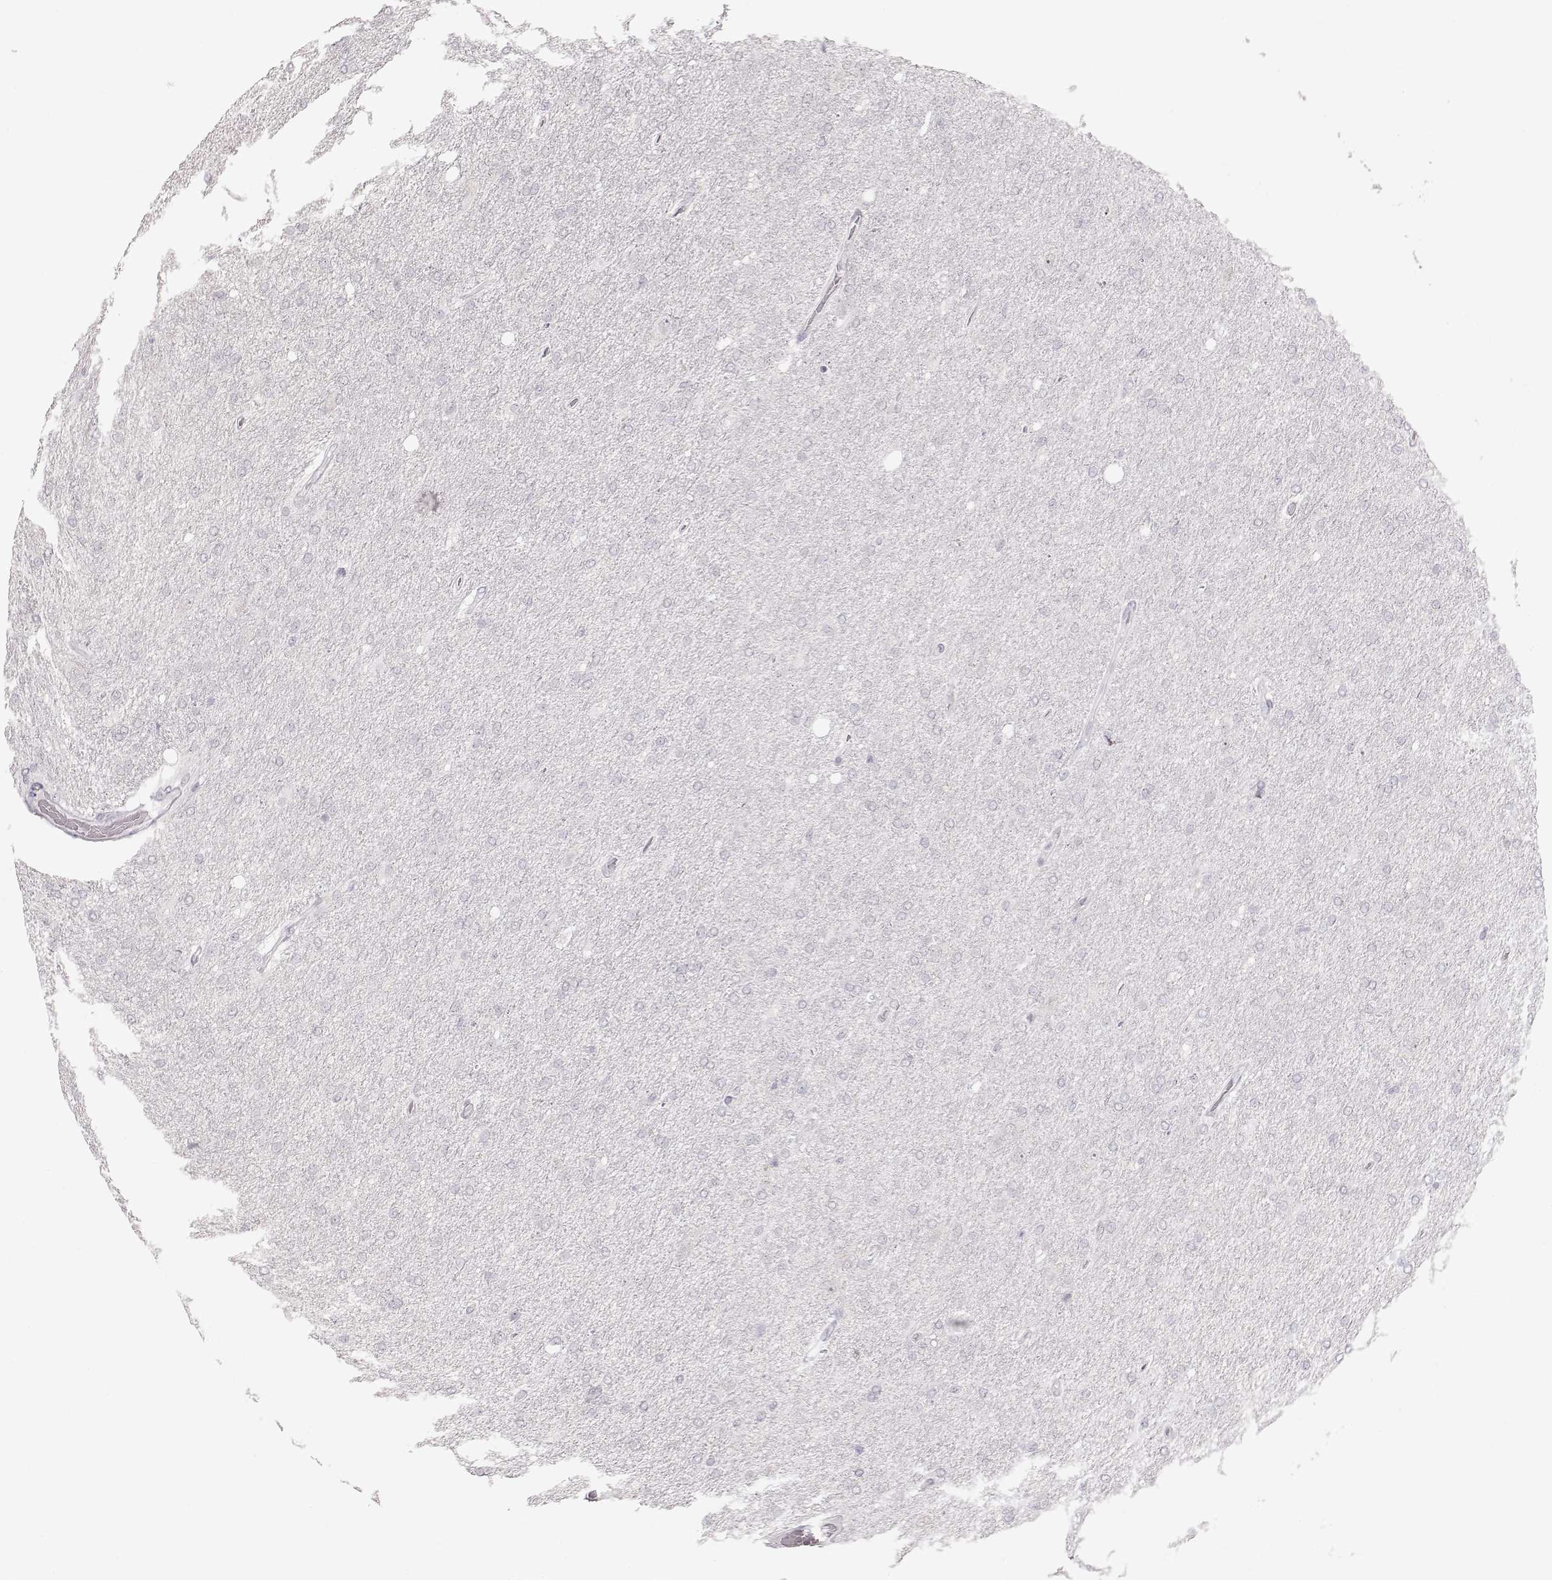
{"staining": {"intensity": "negative", "quantity": "none", "location": "none"}, "tissue": "glioma", "cell_type": "Tumor cells", "image_type": "cancer", "snomed": [{"axis": "morphology", "description": "Glioma, malignant, High grade"}, {"axis": "topography", "description": "Cerebral cortex"}], "caption": "The micrograph demonstrates no staining of tumor cells in malignant glioma (high-grade).", "gene": "FAM205A", "patient": {"sex": "male", "age": 70}}